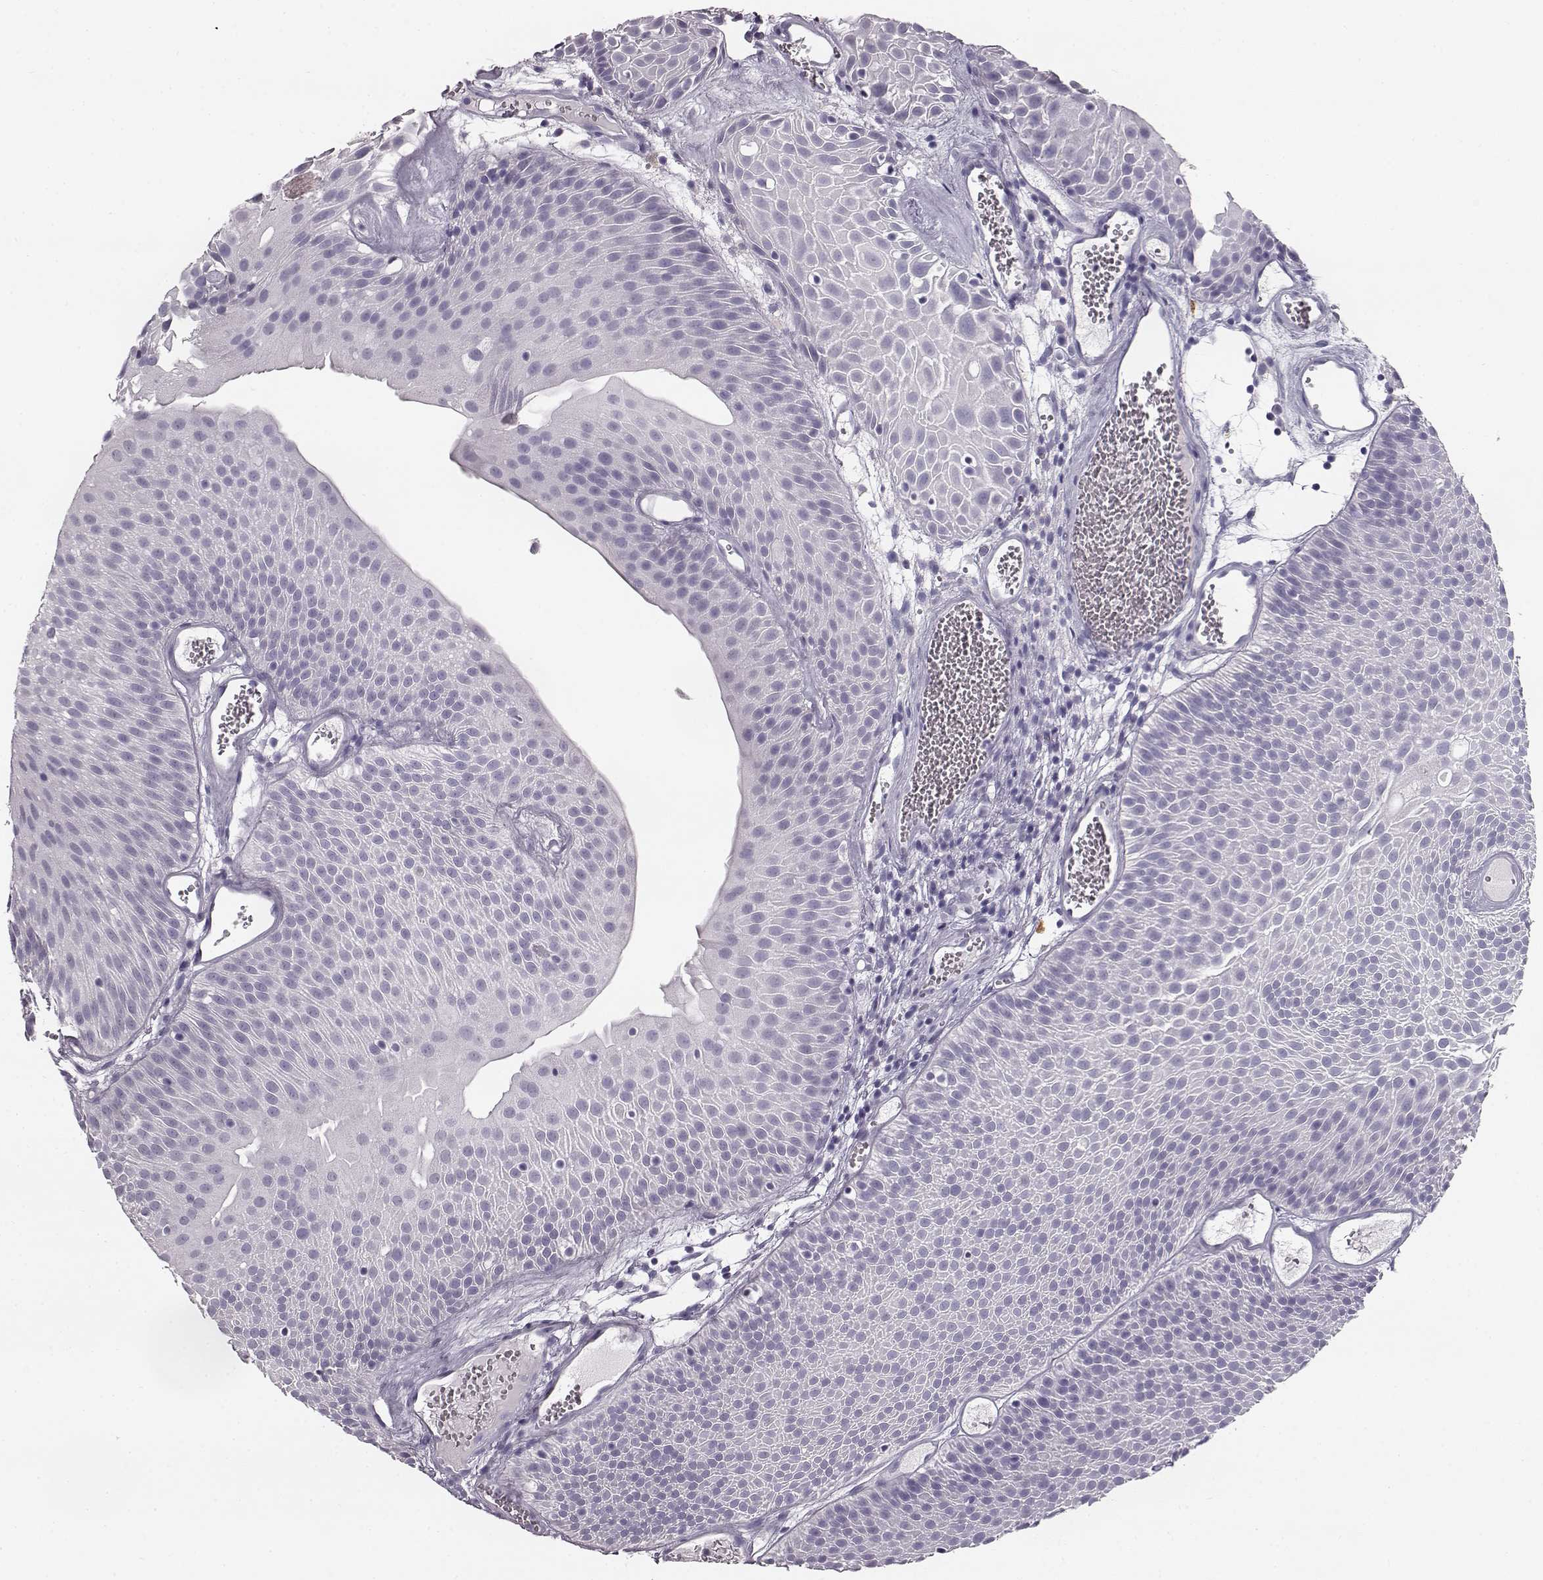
{"staining": {"intensity": "negative", "quantity": "none", "location": "none"}, "tissue": "urothelial cancer", "cell_type": "Tumor cells", "image_type": "cancer", "snomed": [{"axis": "morphology", "description": "Urothelial carcinoma, Low grade"}, {"axis": "topography", "description": "Urinary bladder"}], "caption": "High power microscopy photomicrograph of an immunohistochemistry (IHC) image of urothelial cancer, revealing no significant staining in tumor cells. (Brightfield microscopy of DAB immunohistochemistry (IHC) at high magnification).", "gene": "NPTXR", "patient": {"sex": "male", "age": 52}}